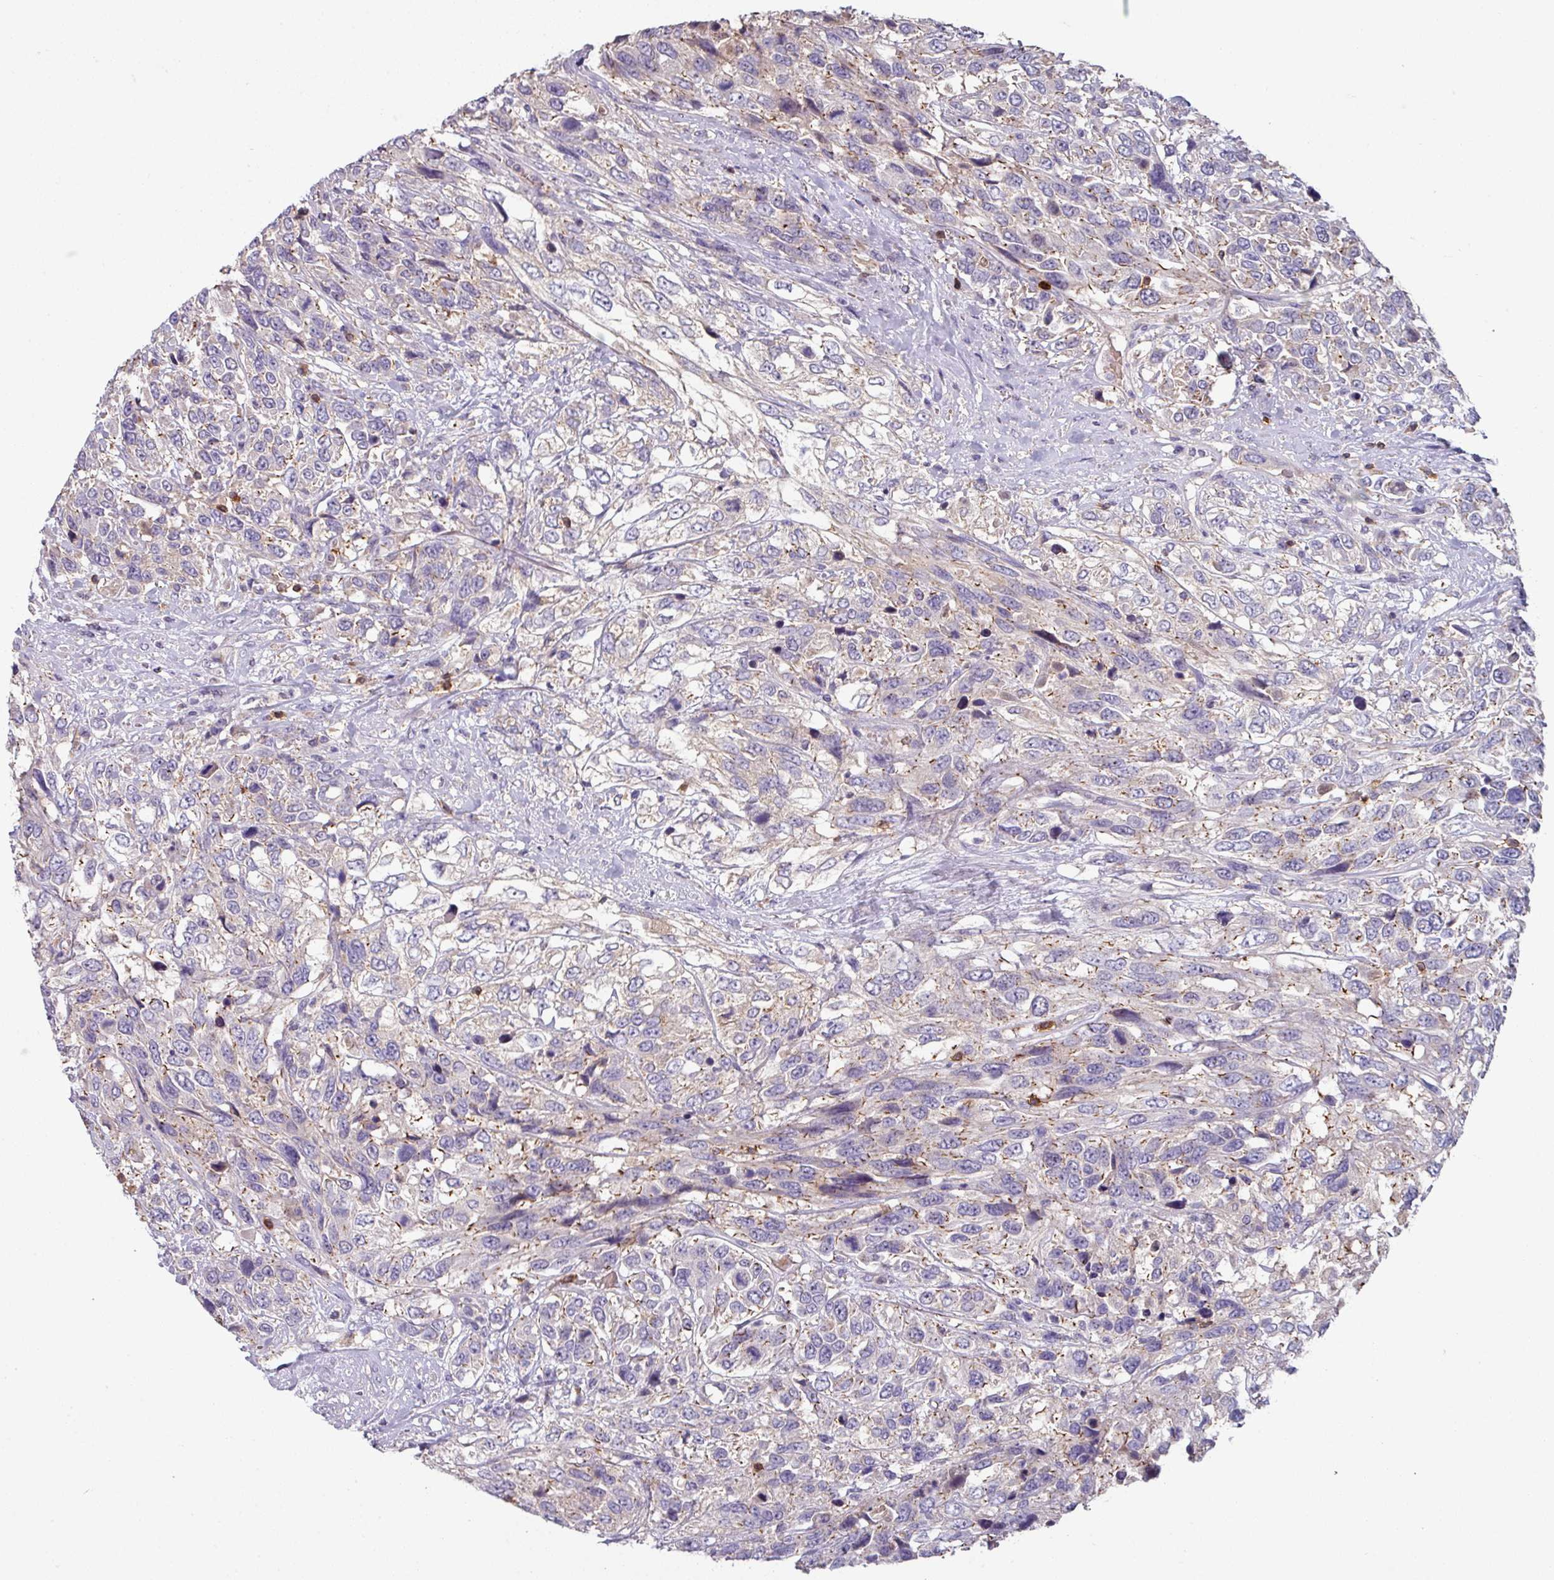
{"staining": {"intensity": "weak", "quantity": "<25%", "location": "cytoplasmic/membranous"}, "tissue": "urothelial cancer", "cell_type": "Tumor cells", "image_type": "cancer", "snomed": [{"axis": "morphology", "description": "Urothelial carcinoma, High grade"}, {"axis": "topography", "description": "Urinary bladder"}], "caption": "Immunohistochemistry of high-grade urothelial carcinoma exhibits no staining in tumor cells. (Stains: DAB immunohistochemistry (IHC) with hematoxylin counter stain, Microscopy: brightfield microscopy at high magnification).", "gene": "CD3G", "patient": {"sex": "female", "age": 70}}